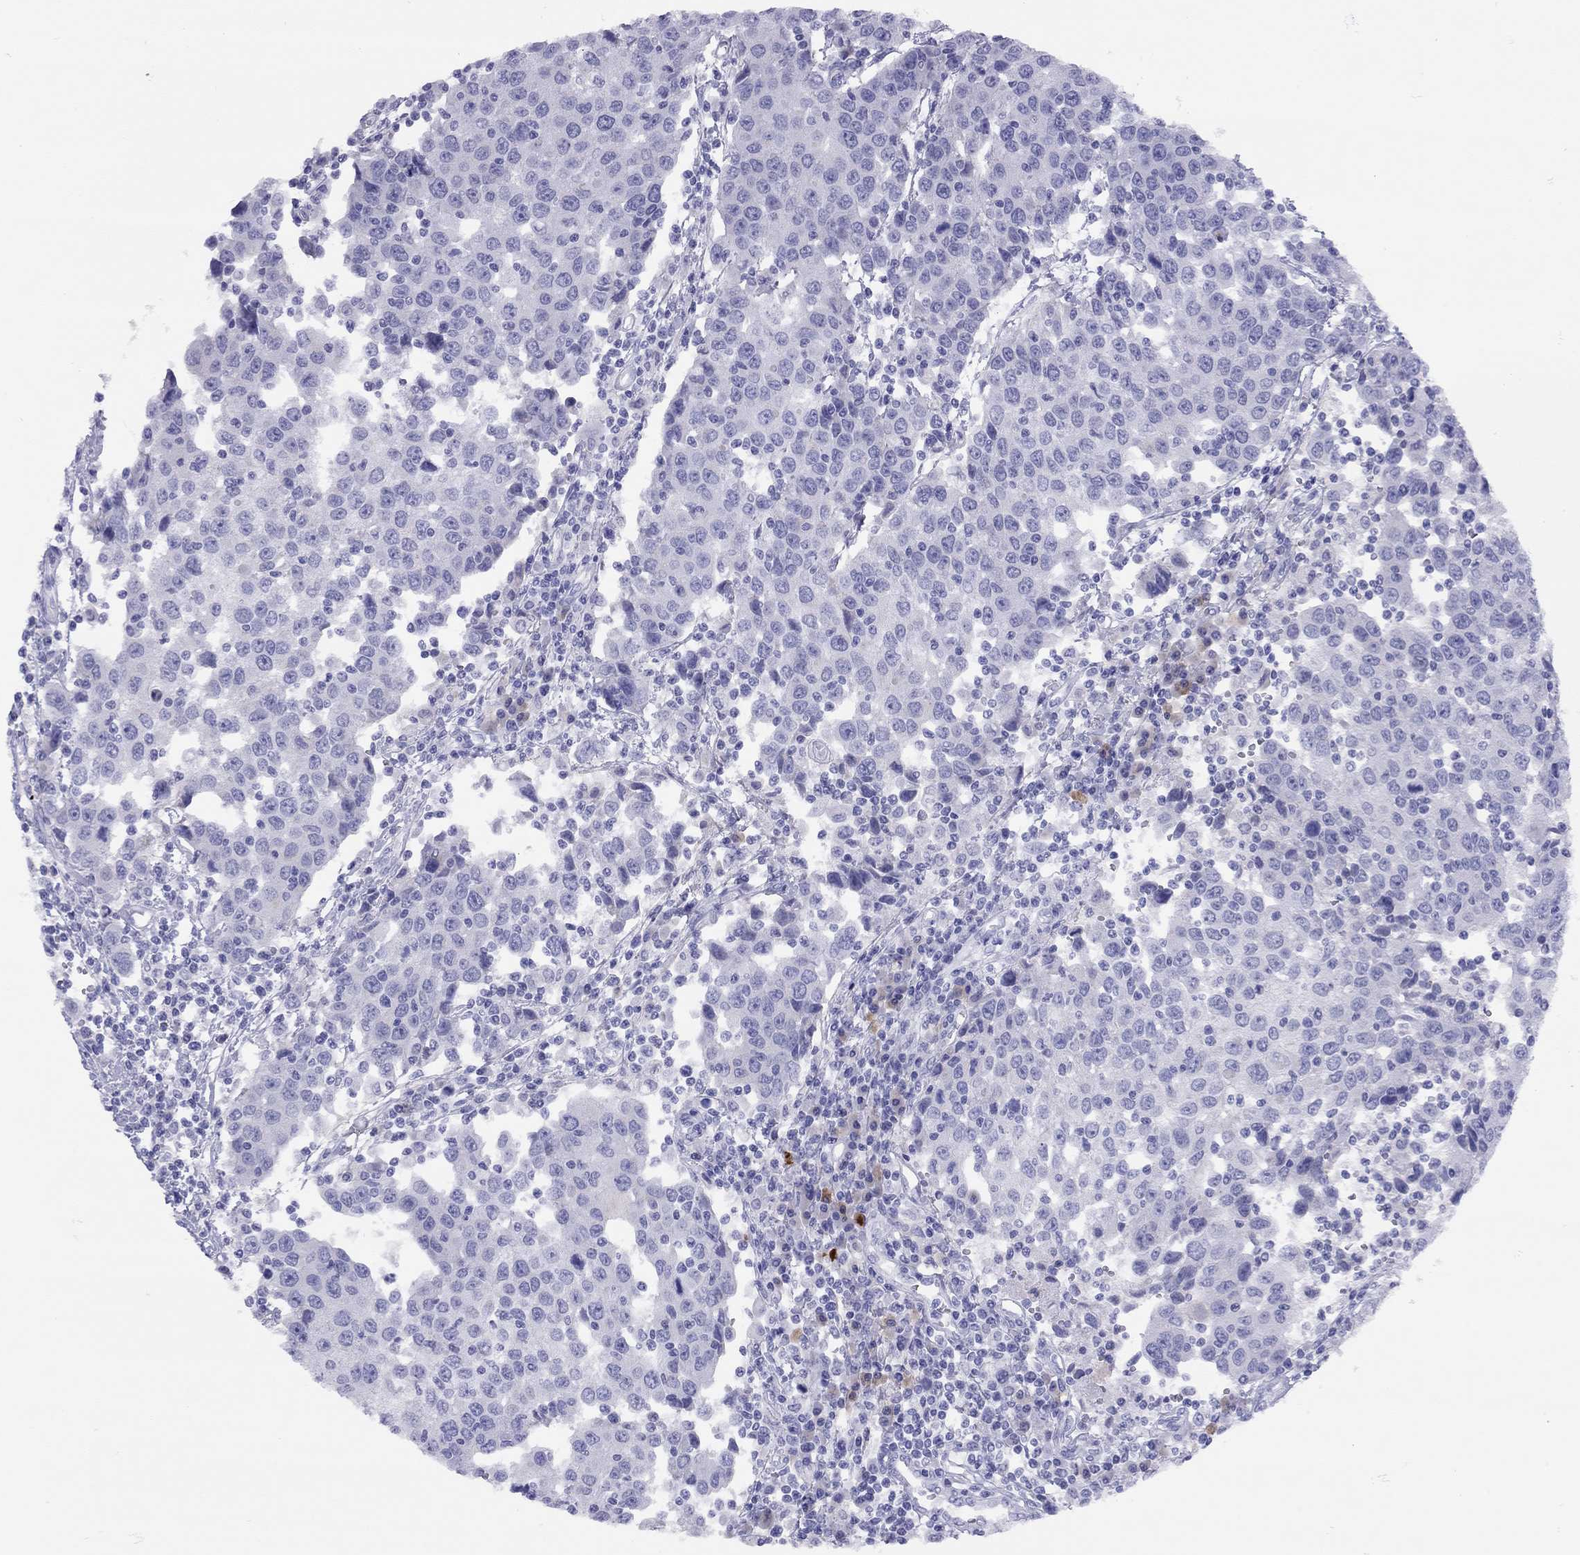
{"staining": {"intensity": "negative", "quantity": "none", "location": "none"}, "tissue": "urothelial cancer", "cell_type": "Tumor cells", "image_type": "cancer", "snomed": [{"axis": "morphology", "description": "Urothelial carcinoma, High grade"}, {"axis": "topography", "description": "Urinary bladder"}], "caption": "IHC micrograph of human urothelial cancer stained for a protein (brown), which exhibits no positivity in tumor cells.", "gene": "GRIA2", "patient": {"sex": "female", "age": 85}}